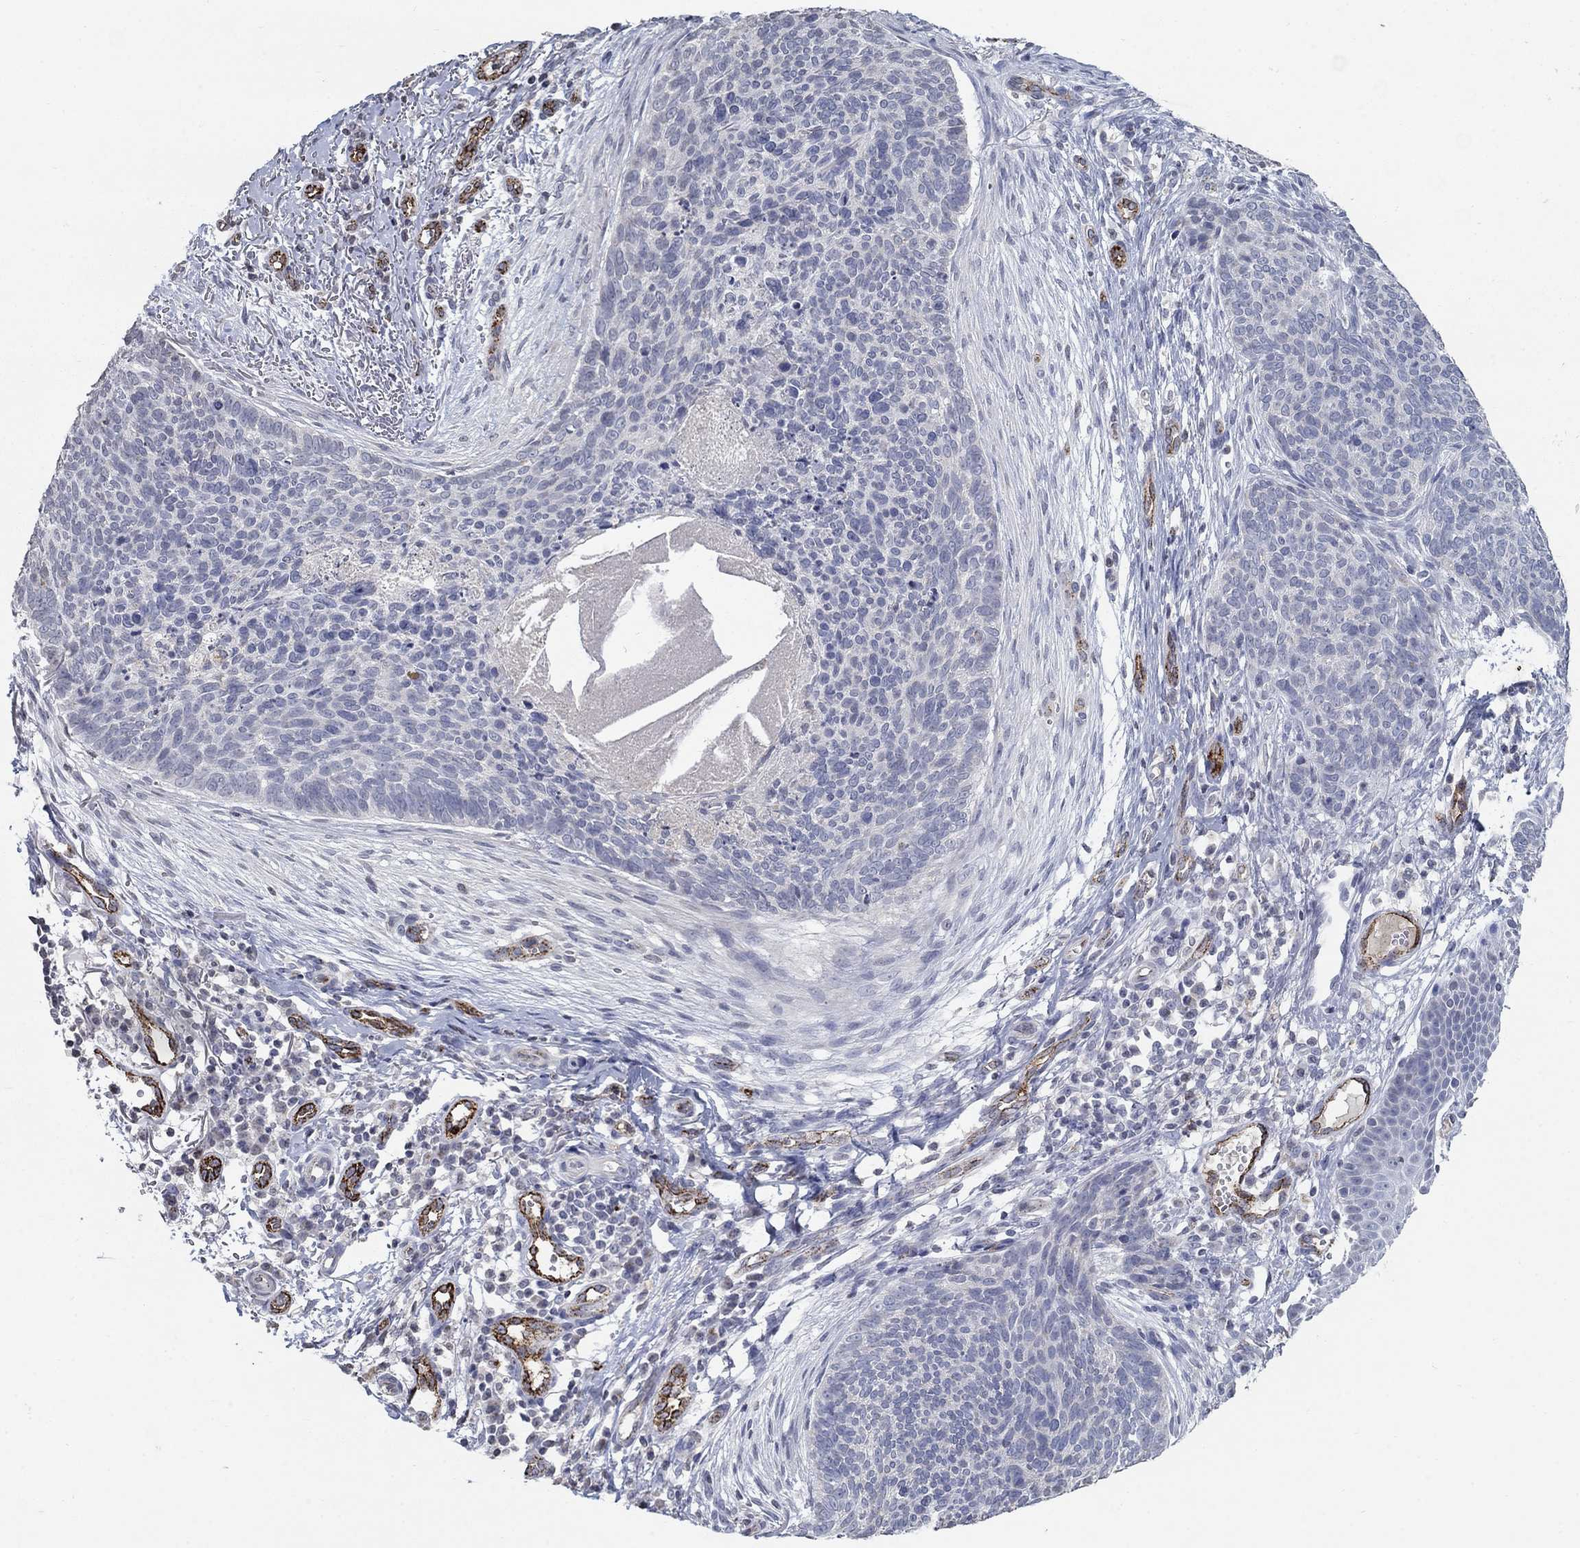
{"staining": {"intensity": "negative", "quantity": "none", "location": "none"}, "tissue": "skin cancer", "cell_type": "Tumor cells", "image_type": "cancer", "snomed": [{"axis": "morphology", "description": "Basal cell carcinoma"}, {"axis": "topography", "description": "Skin"}], "caption": "Immunohistochemistry micrograph of skin cancer (basal cell carcinoma) stained for a protein (brown), which demonstrates no expression in tumor cells. (DAB immunohistochemistry (IHC) with hematoxylin counter stain).", "gene": "TINAG", "patient": {"sex": "male", "age": 64}}